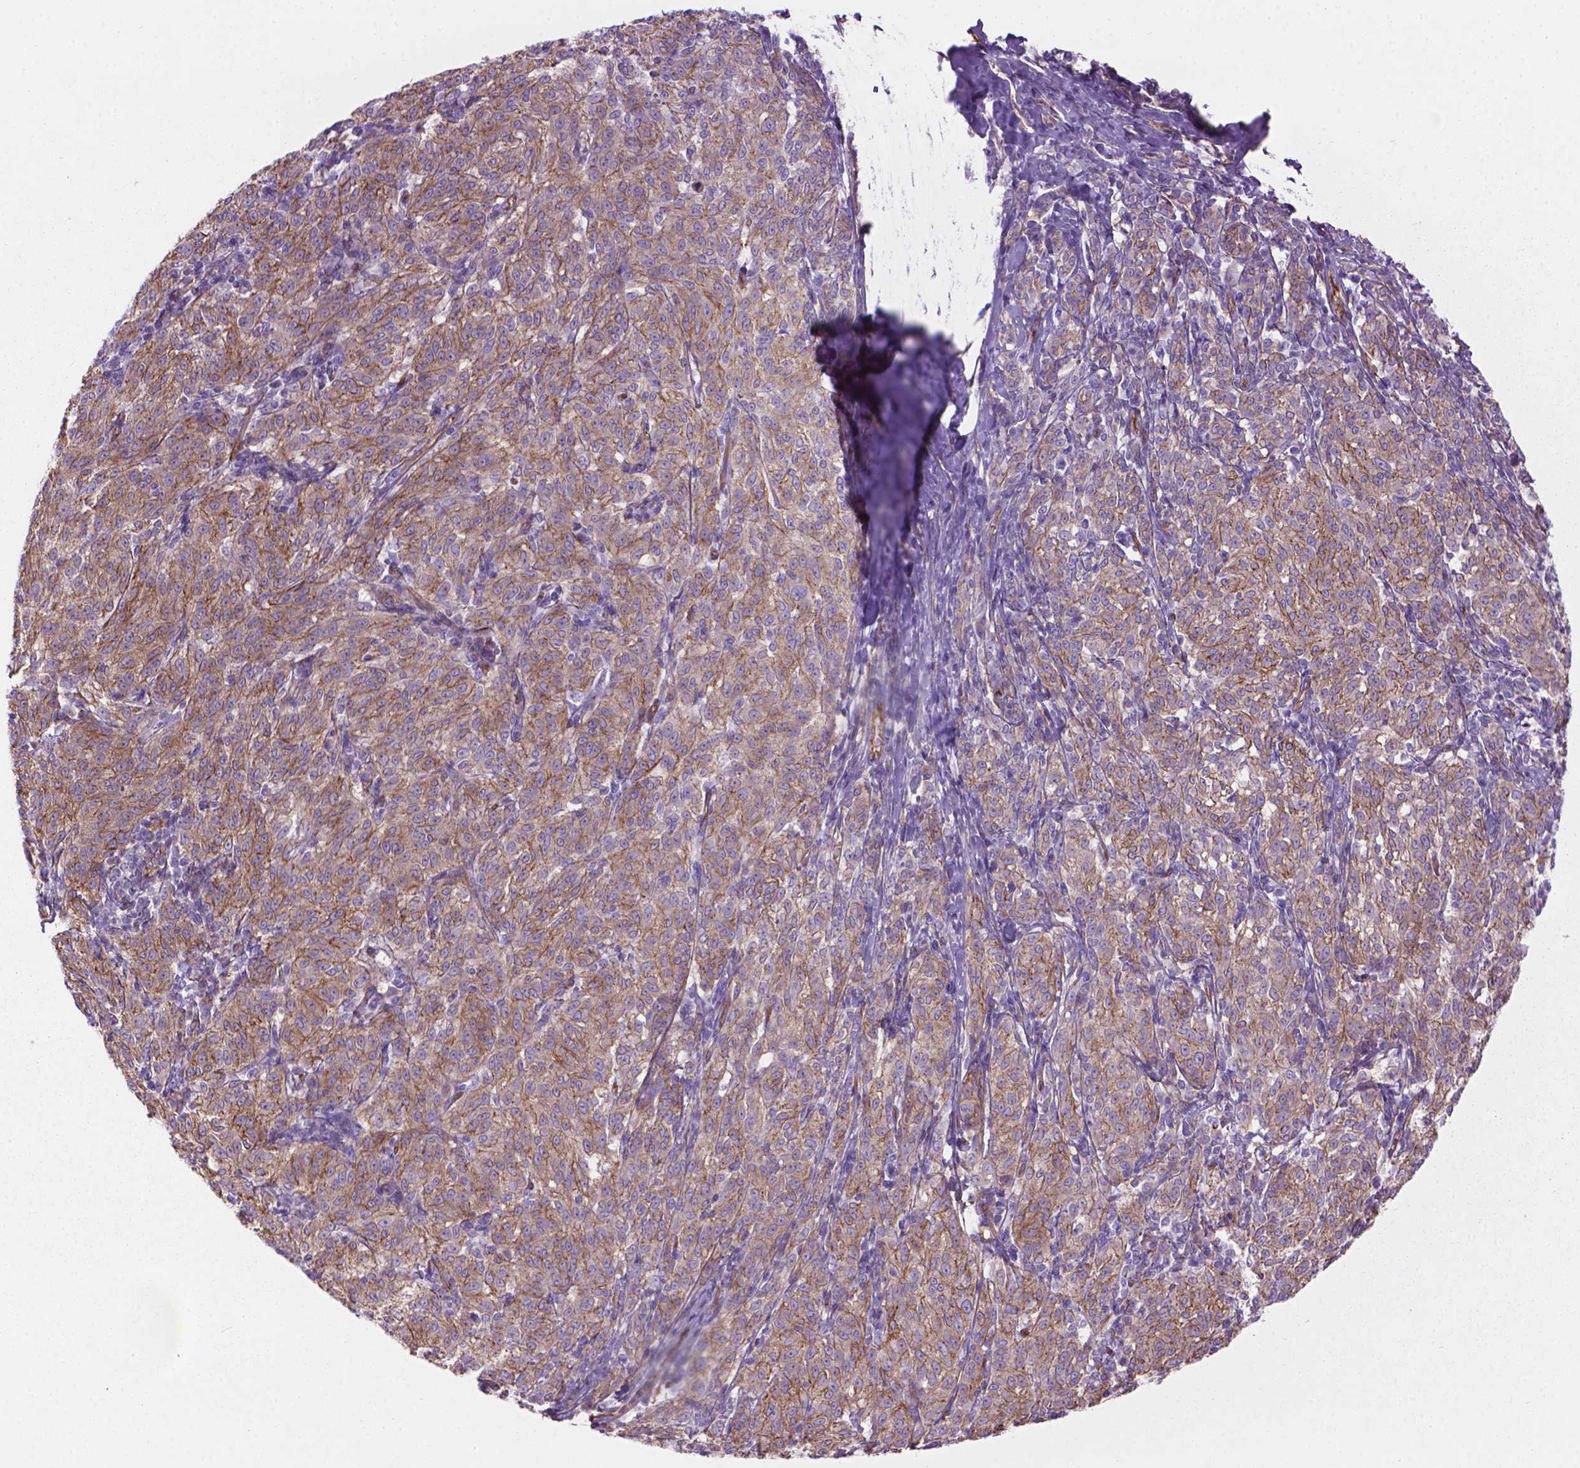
{"staining": {"intensity": "moderate", "quantity": ">75%", "location": "cytoplasmic/membranous"}, "tissue": "melanoma", "cell_type": "Tumor cells", "image_type": "cancer", "snomed": [{"axis": "morphology", "description": "Malignant melanoma, NOS"}, {"axis": "topography", "description": "Skin"}], "caption": "DAB immunohistochemical staining of melanoma reveals moderate cytoplasmic/membranous protein positivity in about >75% of tumor cells.", "gene": "TENT5A", "patient": {"sex": "female", "age": 72}}